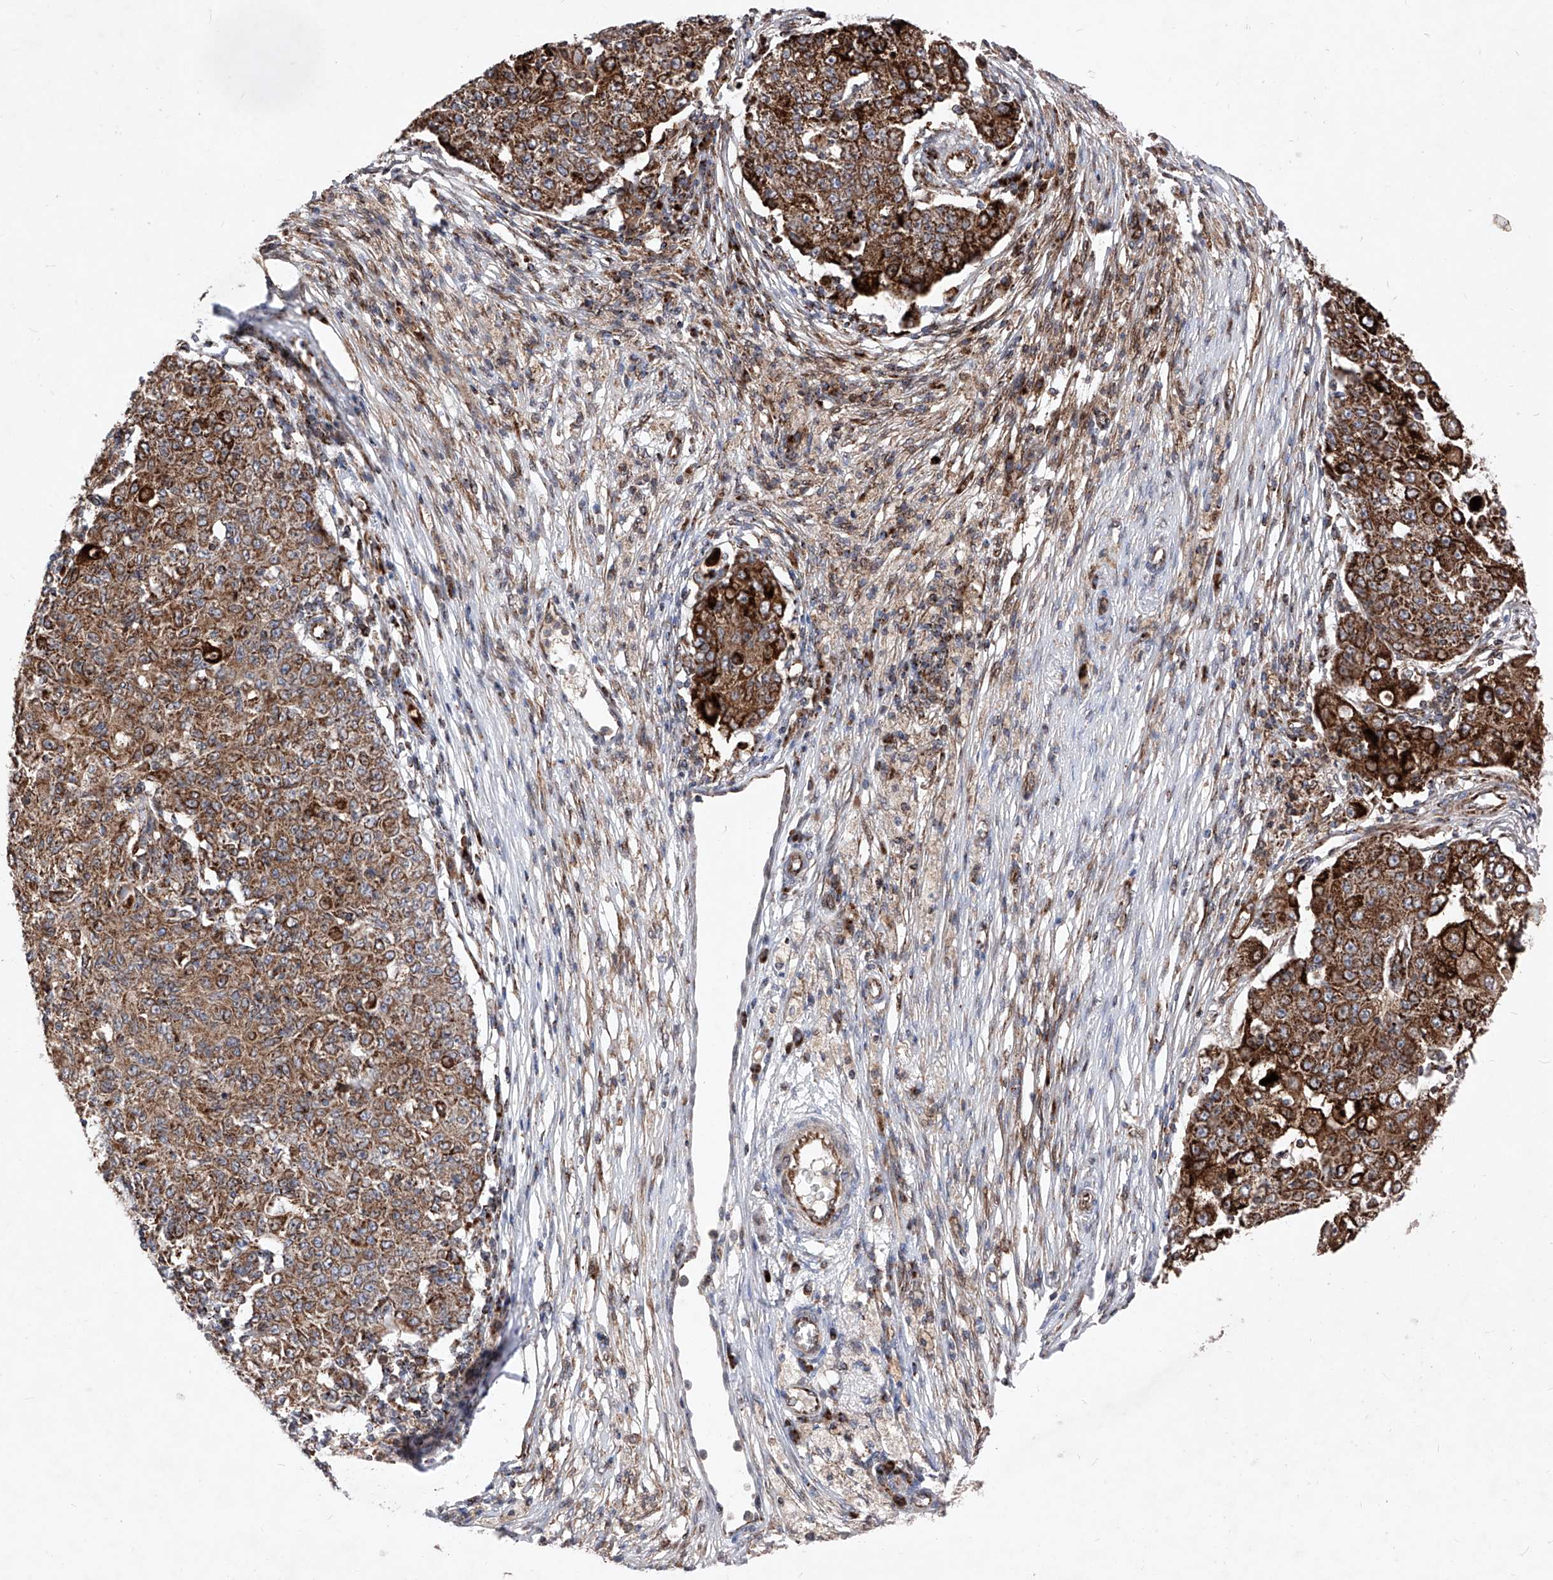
{"staining": {"intensity": "strong", "quantity": ">75%", "location": "cytoplasmic/membranous"}, "tissue": "ovarian cancer", "cell_type": "Tumor cells", "image_type": "cancer", "snomed": [{"axis": "morphology", "description": "Carcinoma, endometroid"}, {"axis": "topography", "description": "Ovary"}], "caption": "A brown stain highlights strong cytoplasmic/membranous positivity of a protein in endometroid carcinoma (ovarian) tumor cells.", "gene": "SEMA6A", "patient": {"sex": "female", "age": 42}}